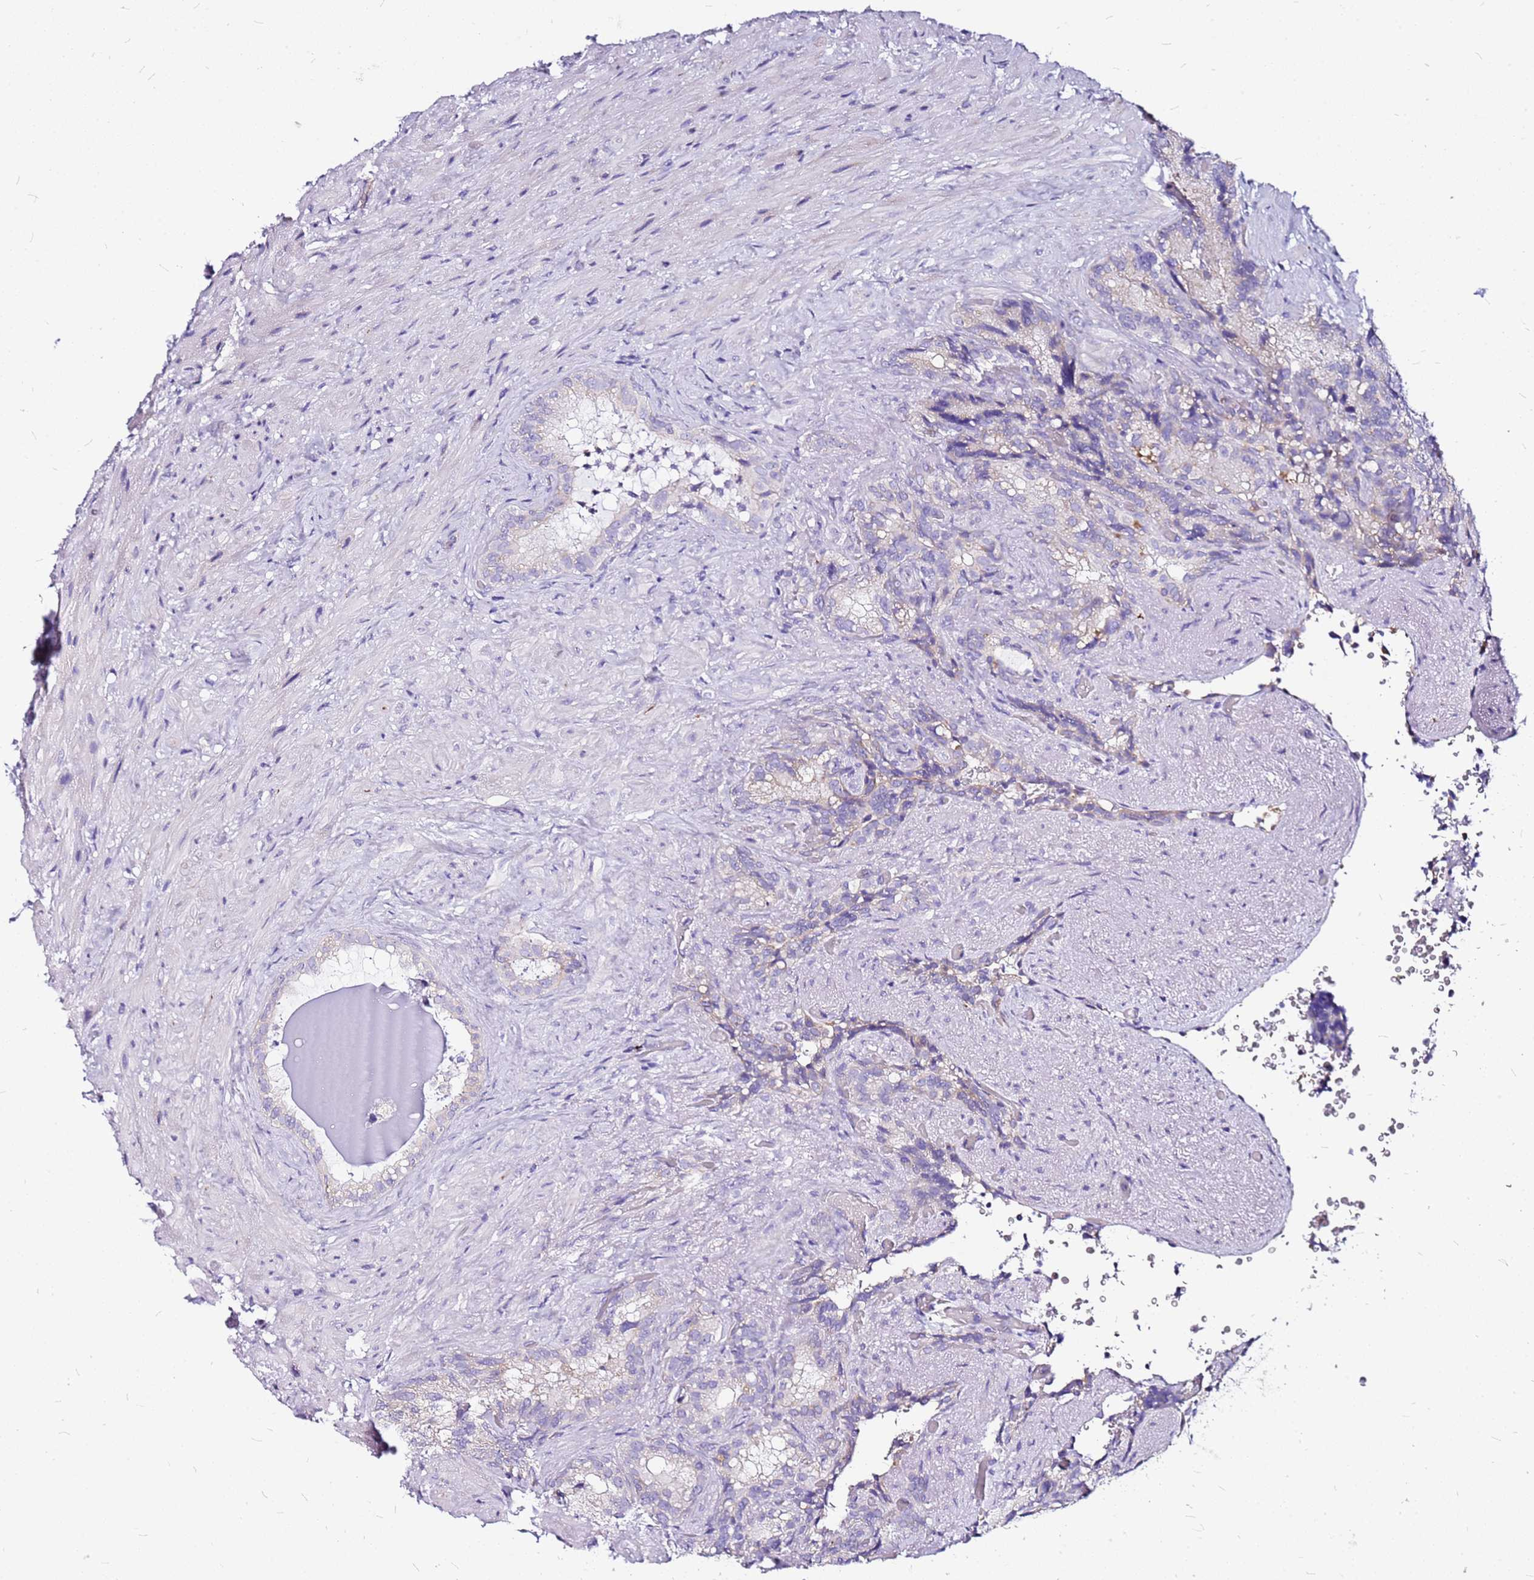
{"staining": {"intensity": "negative", "quantity": "none", "location": "none"}, "tissue": "seminal vesicle", "cell_type": "Glandular cells", "image_type": "normal", "snomed": [{"axis": "morphology", "description": "Normal tissue, NOS"}, {"axis": "topography", "description": "Seminal veicle"}], "caption": "There is no significant positivity in glandular cells of seminal vesicle.", "gene": "CASD1", "patient": {"sex": "male", "age": 62}}